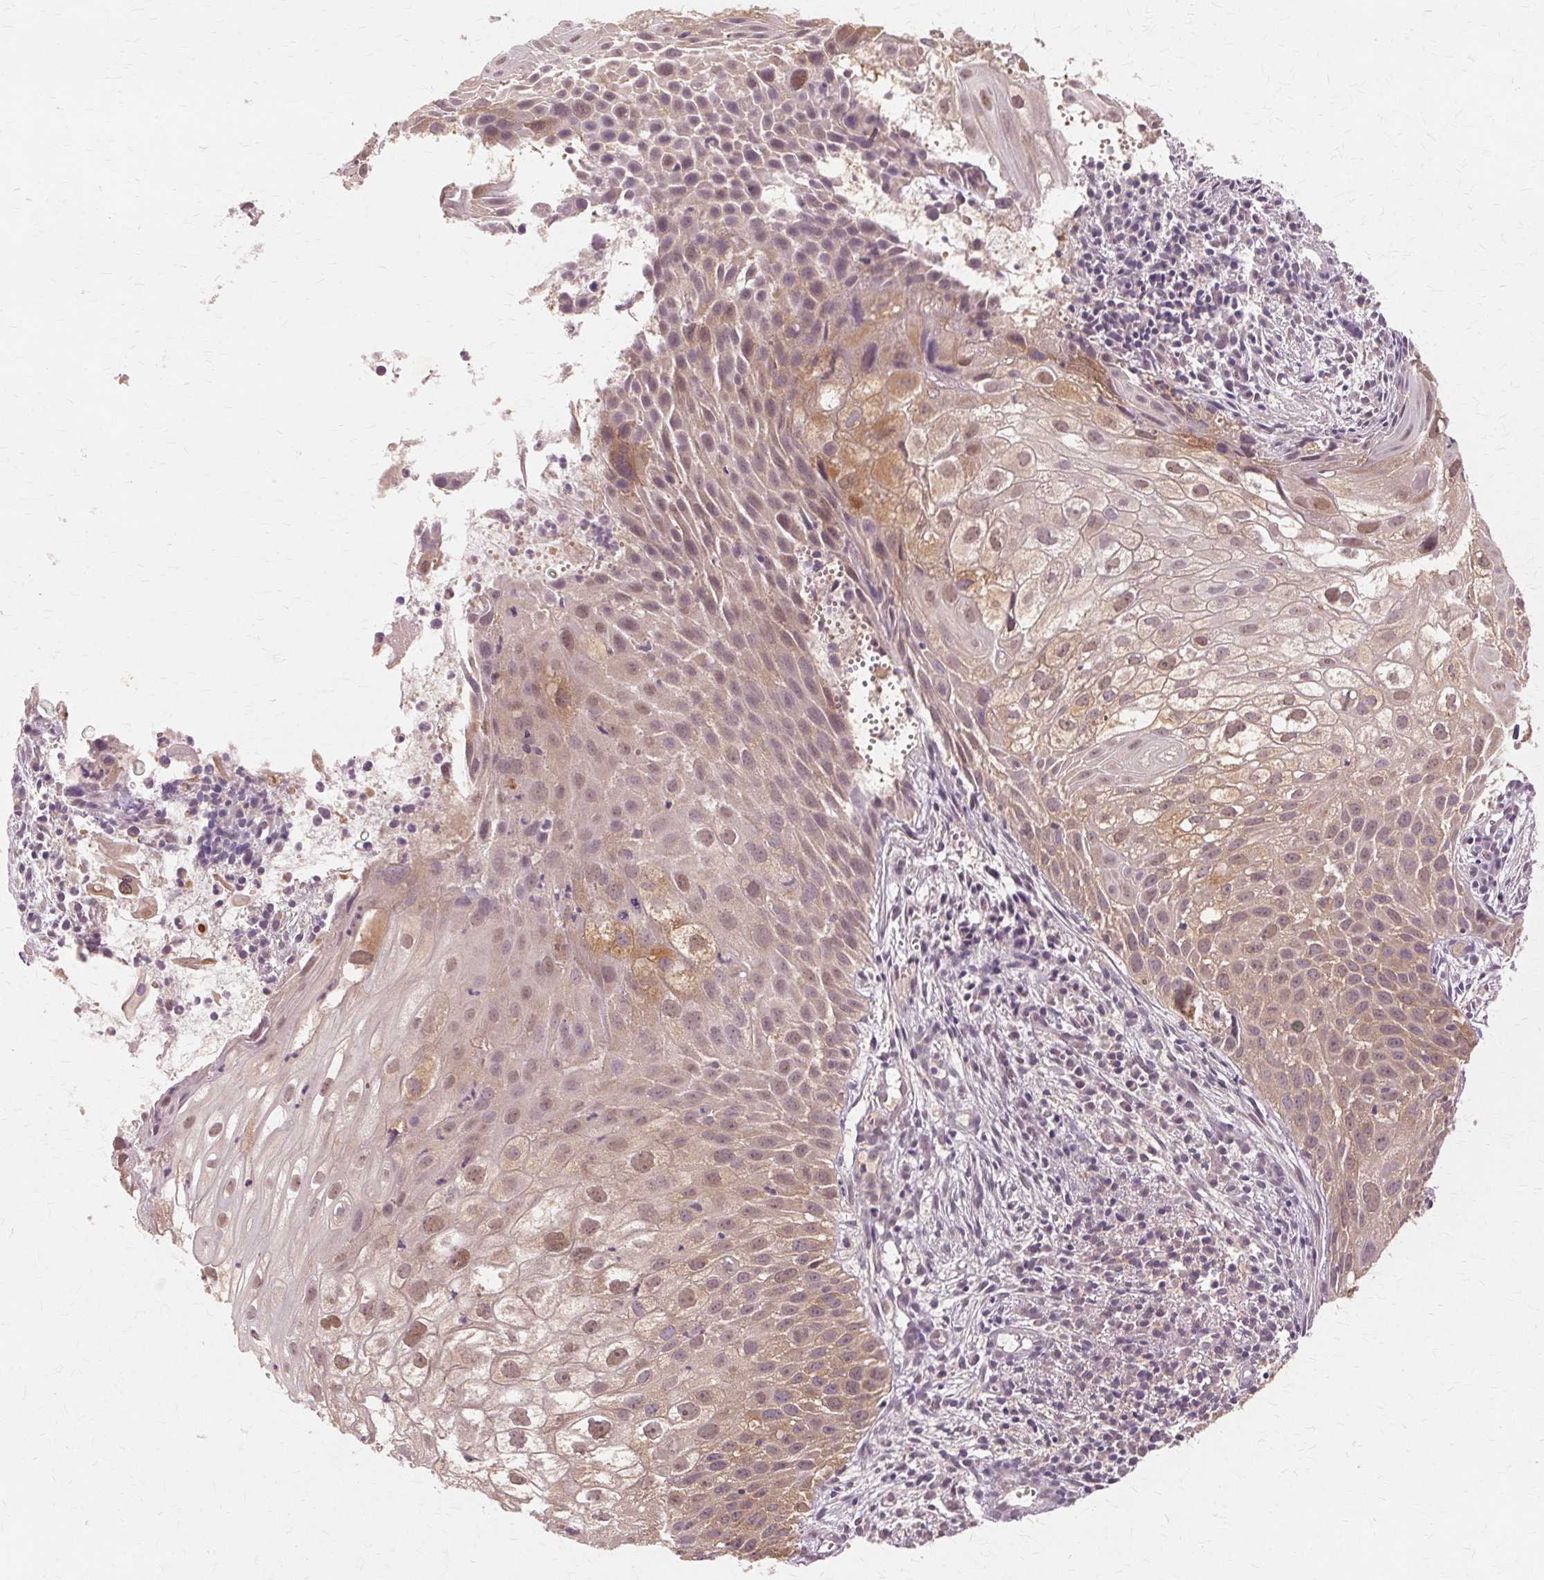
{"staining": {"intensity": "moderate", "quantity": "25%-75%", "location": "cytoplasmic/membranous,nuclear"}, "tissue": "cervical cancer", "cell_type": "Tumor cells", "image_type": "cancer", "snomed": [{"axis": "morphology", "description": "Squamous cell carcinoma, NOS"}, {"axis": "topography", "description": "Cervix"}], "caption": "Cervical cancer (squamous cell carcinoma) stained with DAB immunohistochemistry demonstrates medium levels of moderate cytoplasmic/membranous and nuclear positivity in about 25%-75% of tumor cells.", "gene": "PRMT5", "patient": {"sex": "female", "age": 53}}